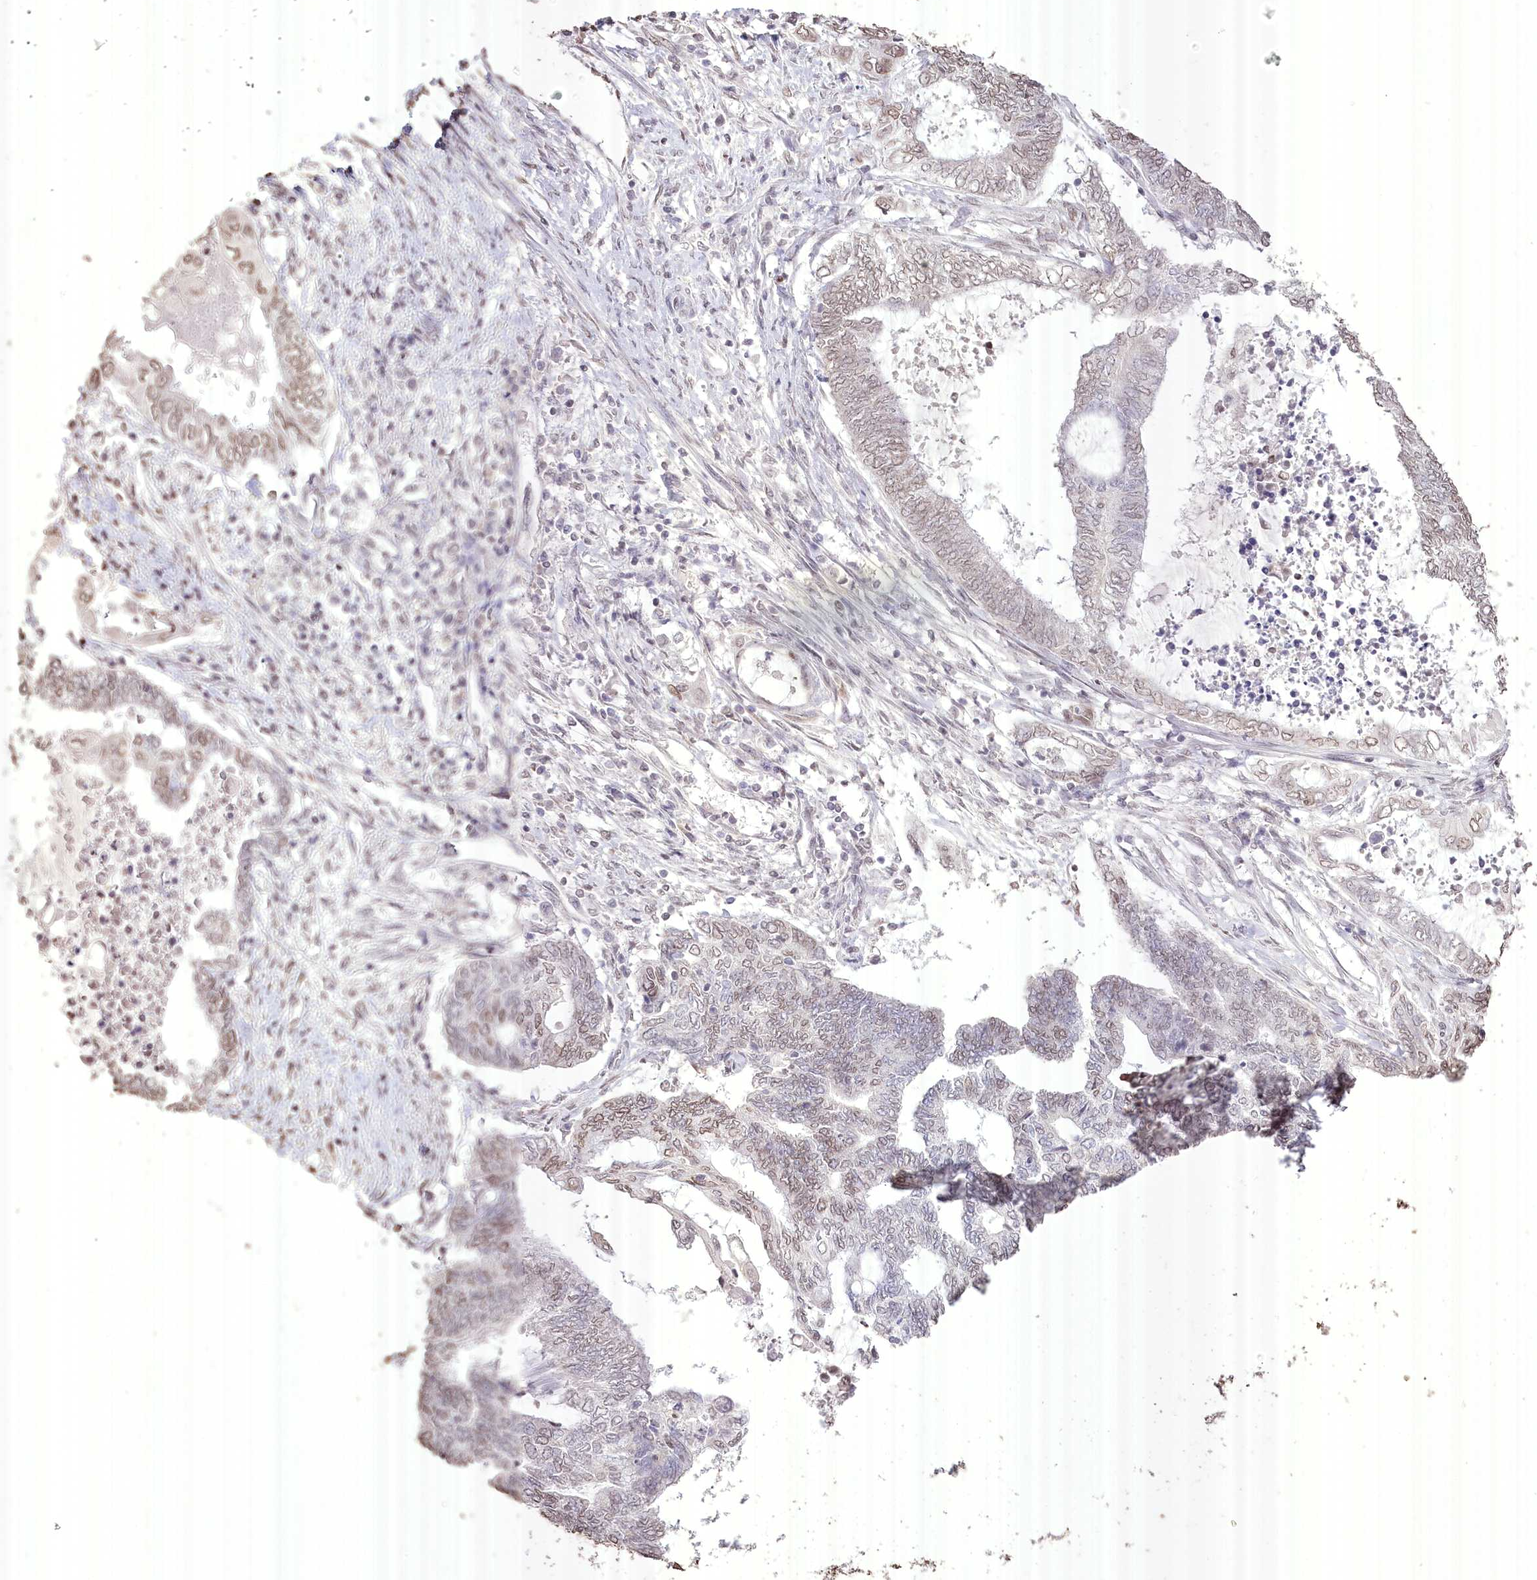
{"staining": {"intensity": "weak", "quantity": ">75%", "location": "cytoplasmic/membranous,nuclear"}, "tissue": "endometrial cancer", "cell_type": "Tumor cells", "image_type": "cancer", "snomed": [{"axis": "morphology", "description": "Adenocarcinoma, NOS"}, {"axis": "topography", "description": "Uterus"}, {"axis": "topography", "description": "Endometrium"}], "caption": "A low amount of weak cytoplasmic/membranous and nuclear staining is seen in about >75% of tumor cells in endometrial cancer tissue.", "gene": "SLC39A10", "patient": {"sex": "female", "age": 70}}